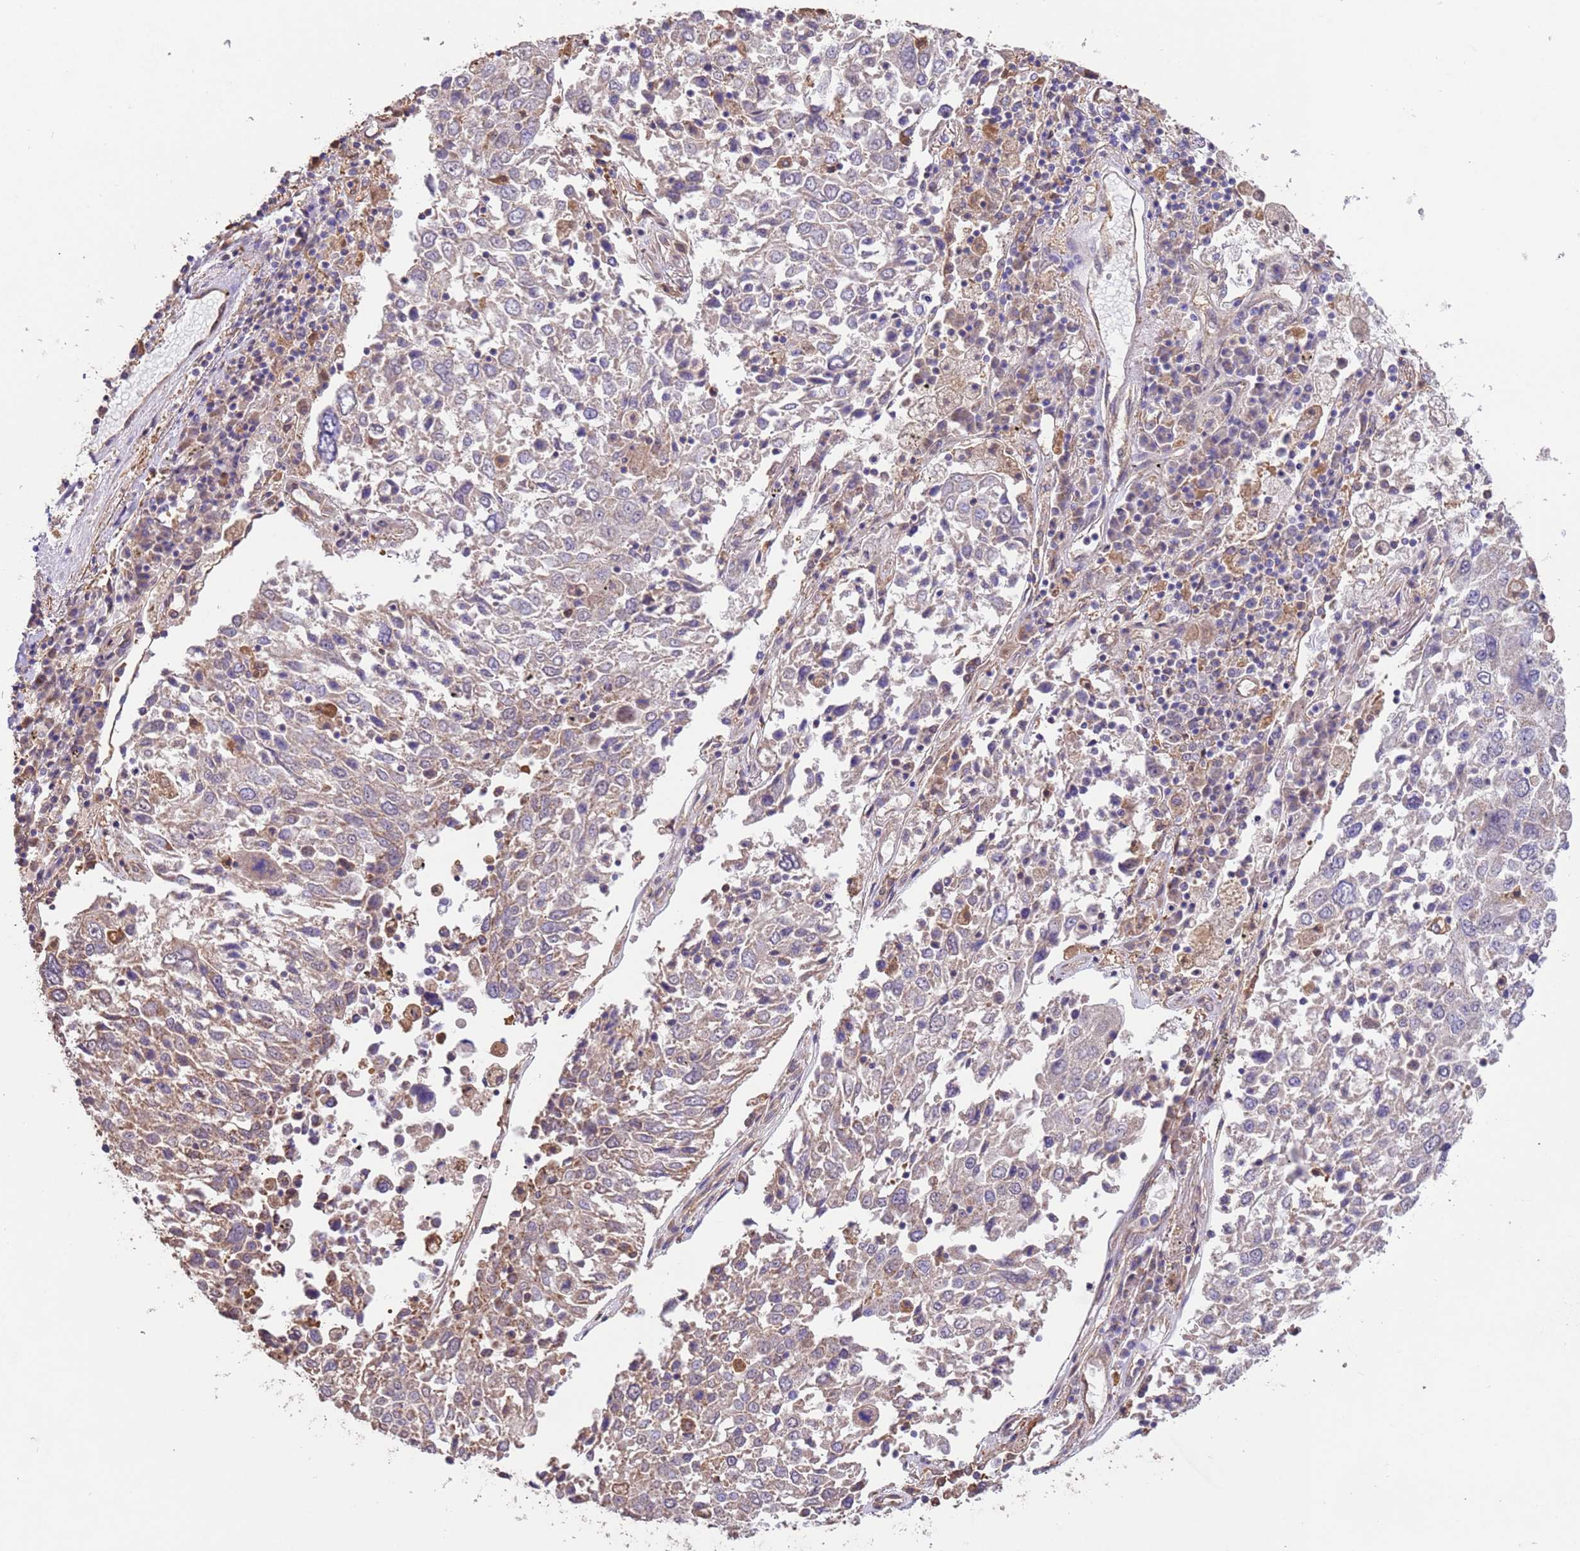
{"staining": {"intensity": "weak", "quantity": "<25%", "location": "cytoplasmic/membranous"}, "tissue": "lung cancer", "cell_type": "Tumor cells", "image_type": "cancer", "snomed": [{"axis": "morphology", "description": "Squamous cell carcinoma, NOS"}, {"axis": "topography", "description": "Lung"}], "caption": "Immunohistochemistry micrograph of squamous cell carcinoma (lung) stained for a protein (brown), which demonstrates no positivity in tumor cells.", "gene": "NPHP1", "patient": {"sex": "male", "age": 65}}